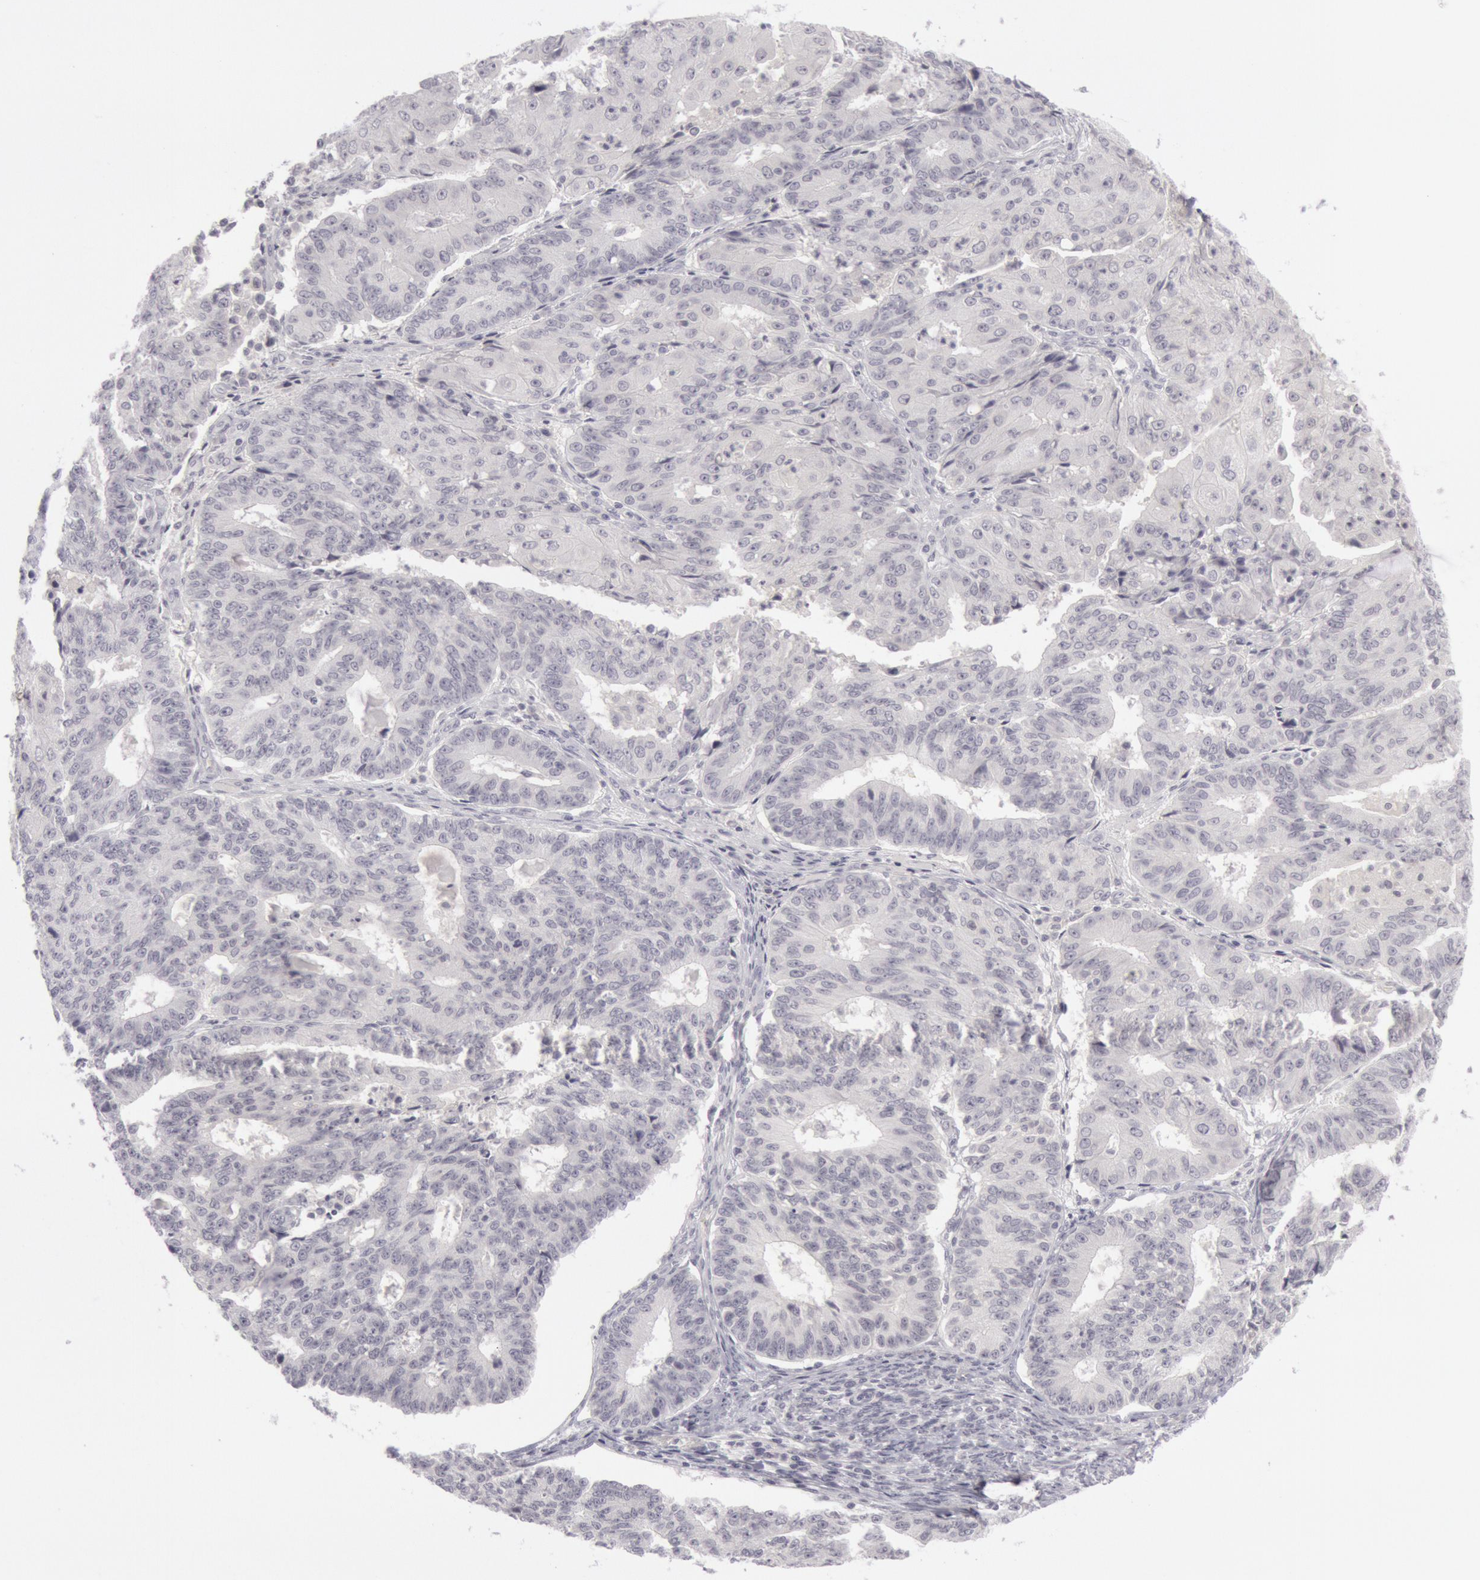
{"staining": {"intensity": "negative", "quantity": "none", "location": "none"}, "tissue": "endometrial cancer", "cell_type": "Tumor cells", "image_type": "cancer", "snomed": [{"axis": "morphology", "description": "Adenocarcinoma, NOS"}, {"axis": "topography", "description": "Endometrium"}], "caption": "Immunohistochemistry of endometrial cancer (adenocarcinoma) reveals no staining in tumor cells.", "gene": "KRT16", "patient": {"sex": "female", "age": 56}}